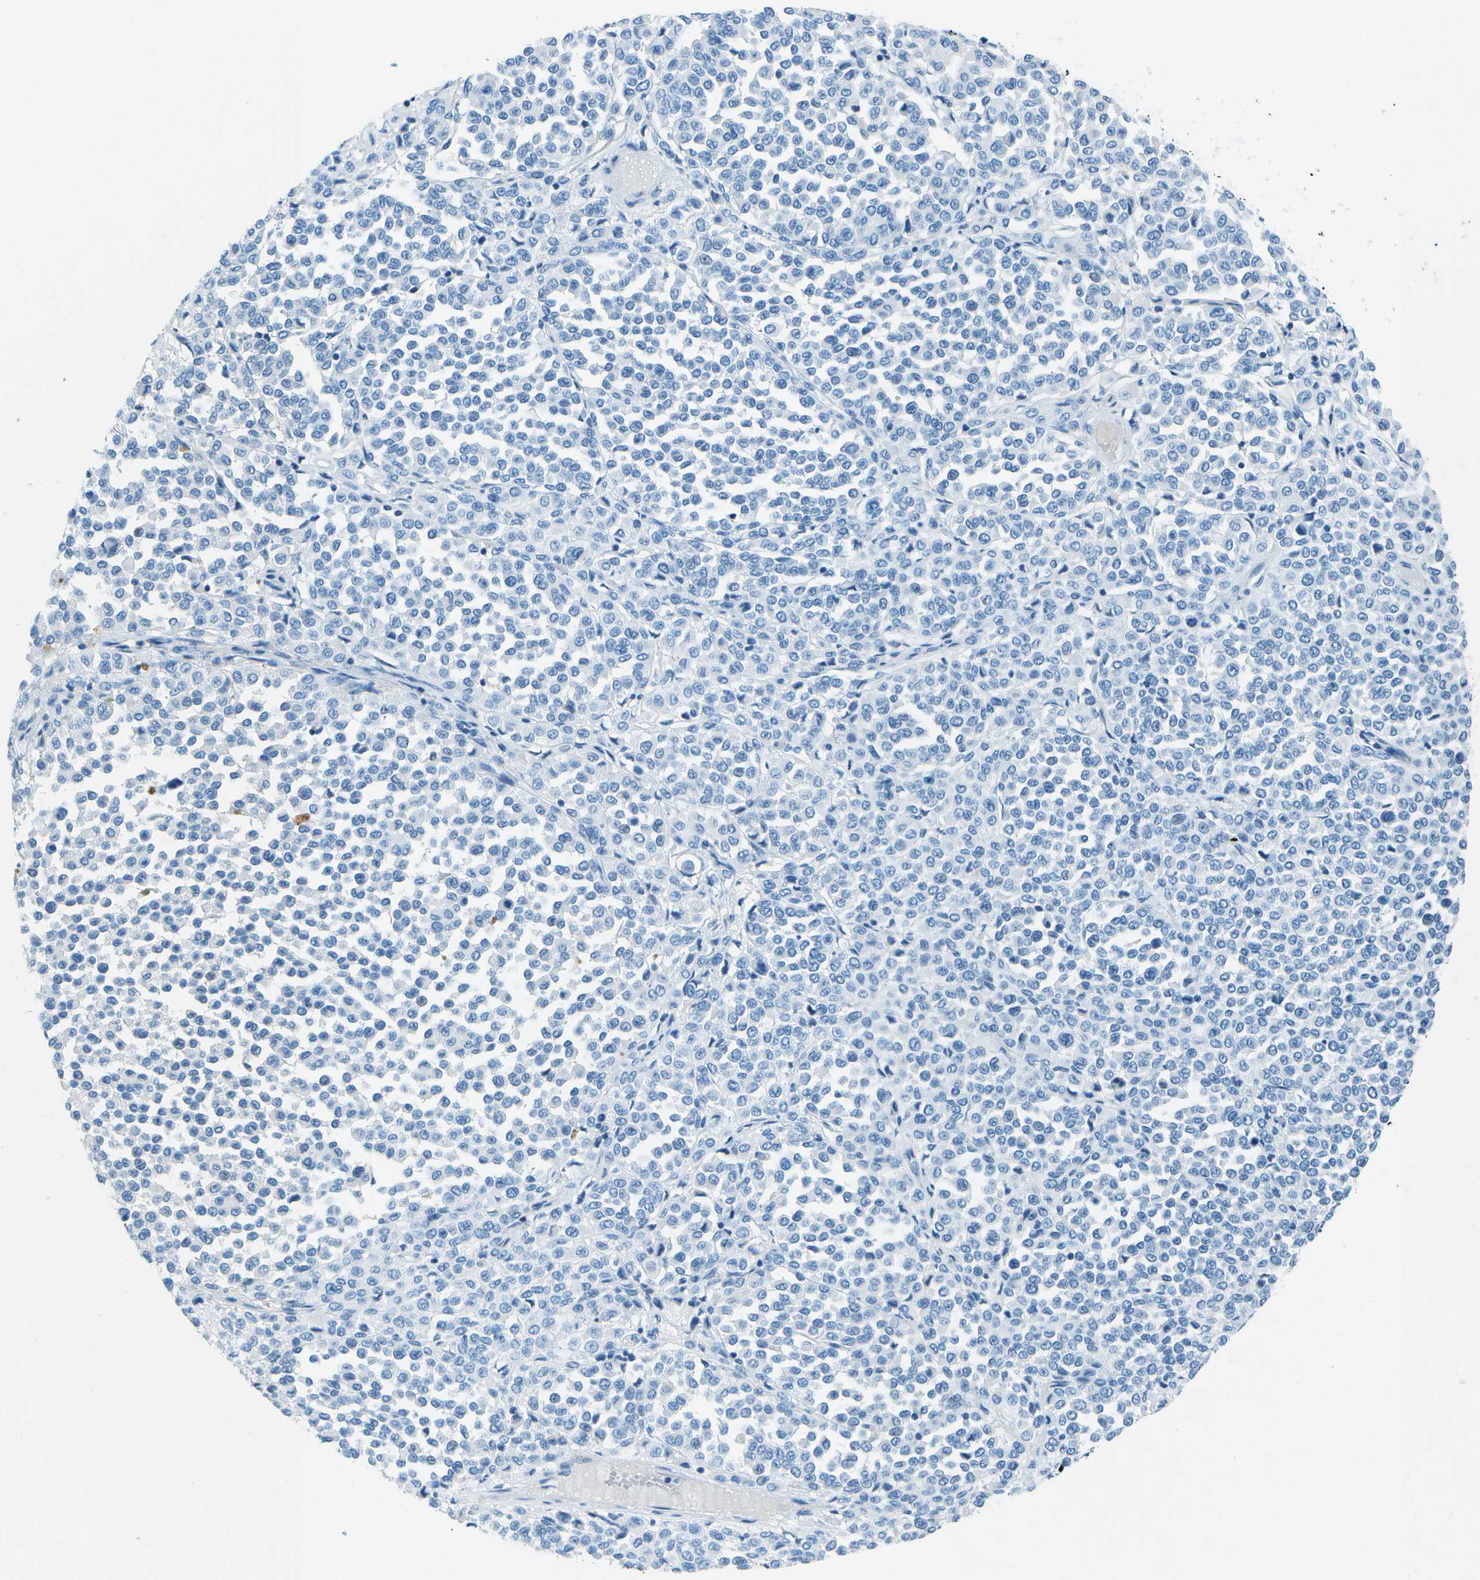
{"staining": {"intensity": "negative", "quantity": "none", "location": "none"}, "tissue": "melanoma", "cell_type": "Tumor cells", "image_type": "cancer", "snomed": [{"axis": "morphology", "description": "Malignant melanoma, Metastatic site"}, {"axis": "topography", "description": "Pancreas"}], "caption": "Immunohistochemistry (IHC) histopathology image of human malignant melanoma (metastatic site) stained for a protein (brown), which demonstrates no positivity in tumor cells. (Brightfield microscopy of DAB (3,3'-diaminobenzidine) immunohistochemistry (IHC) at high magnification).", "gene": "SLC16A10", "patient": {"sex": "female", "age": 30}}